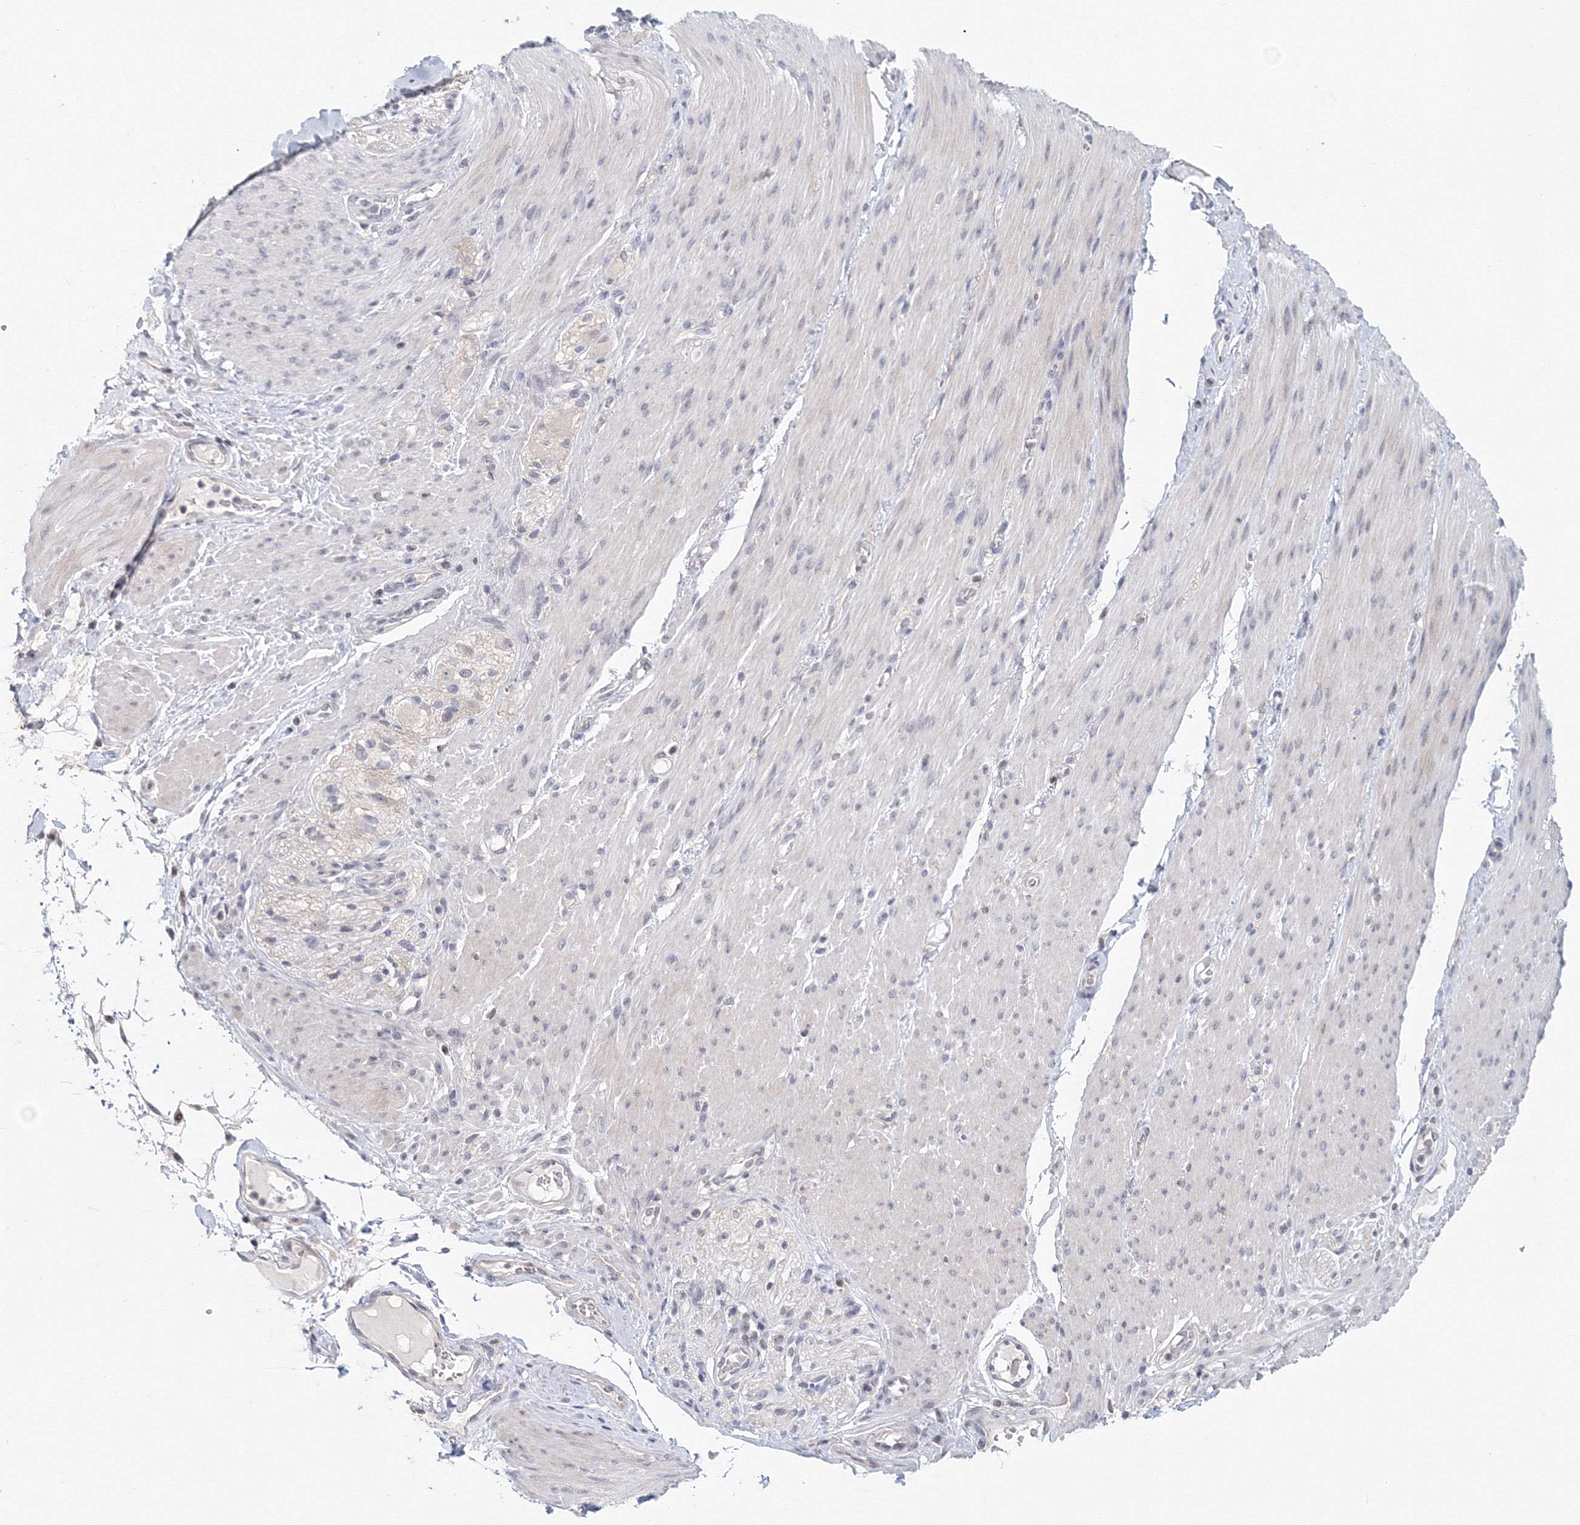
{"staining": {"intensity": "negative", "quantity": "none", "location": "none"}, "tissue": "adipose tissue", "cell_type": "Adipocytes", "image_type": "normal", "snomed": [{"axis": "morphology", "description": "Normal tissue, NOS"}, {"axis": "topography", "description": "Colon"}, {"axis": "topography", "description": "Peripheral nerve tissue"}], "caption": "Adipocytes are negative for protein expression in benign human adipose tissue. The staining is performed using DAB (3,3'-diaminobenzidine) brown chromogen with nuclei counter-stained in using hematoxylin.", "gene": "SLC7A7", "patient": {"sex": "female", "age": 61}}